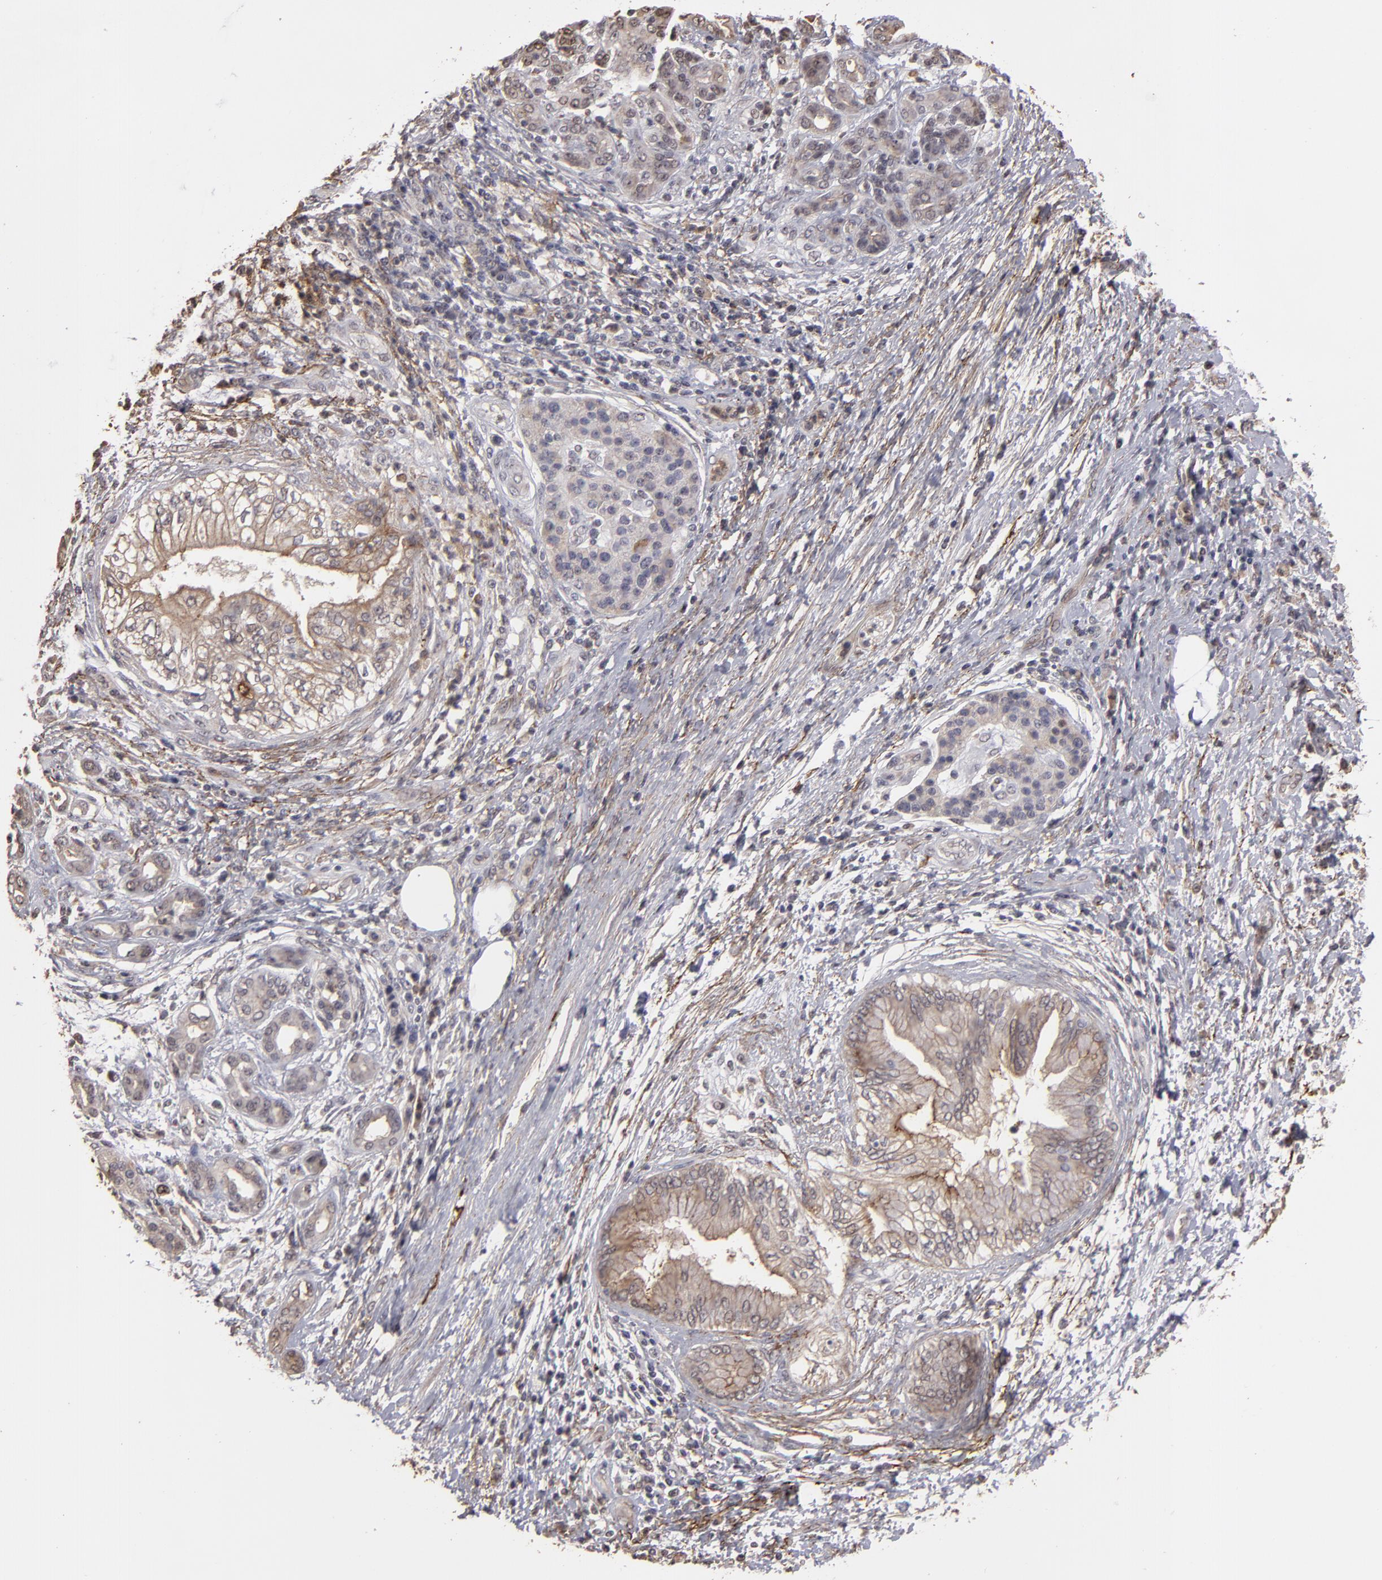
{"staining": {"intensity": "moderate", "quantity": ">75%", "location": "cytoplasmic/membranous"}, "tissue": "pancreatic cancer", "cell_type": "Tumor cells", "image_type": "cancer", "snomed": [{"axis": "morphology", "description": "Adenocarcinoma, NOS"}, {"axis": "topography", "description": "Pancreas"}], "caption": "Protein expression analysis of pancreatic cancer (adenocarcinoma) shows moderate cytoplasmic/membranous expression in approximately >75% of tumor cells.", "gene": "CD55", "patient": {"sex": "female", "age": 70}}